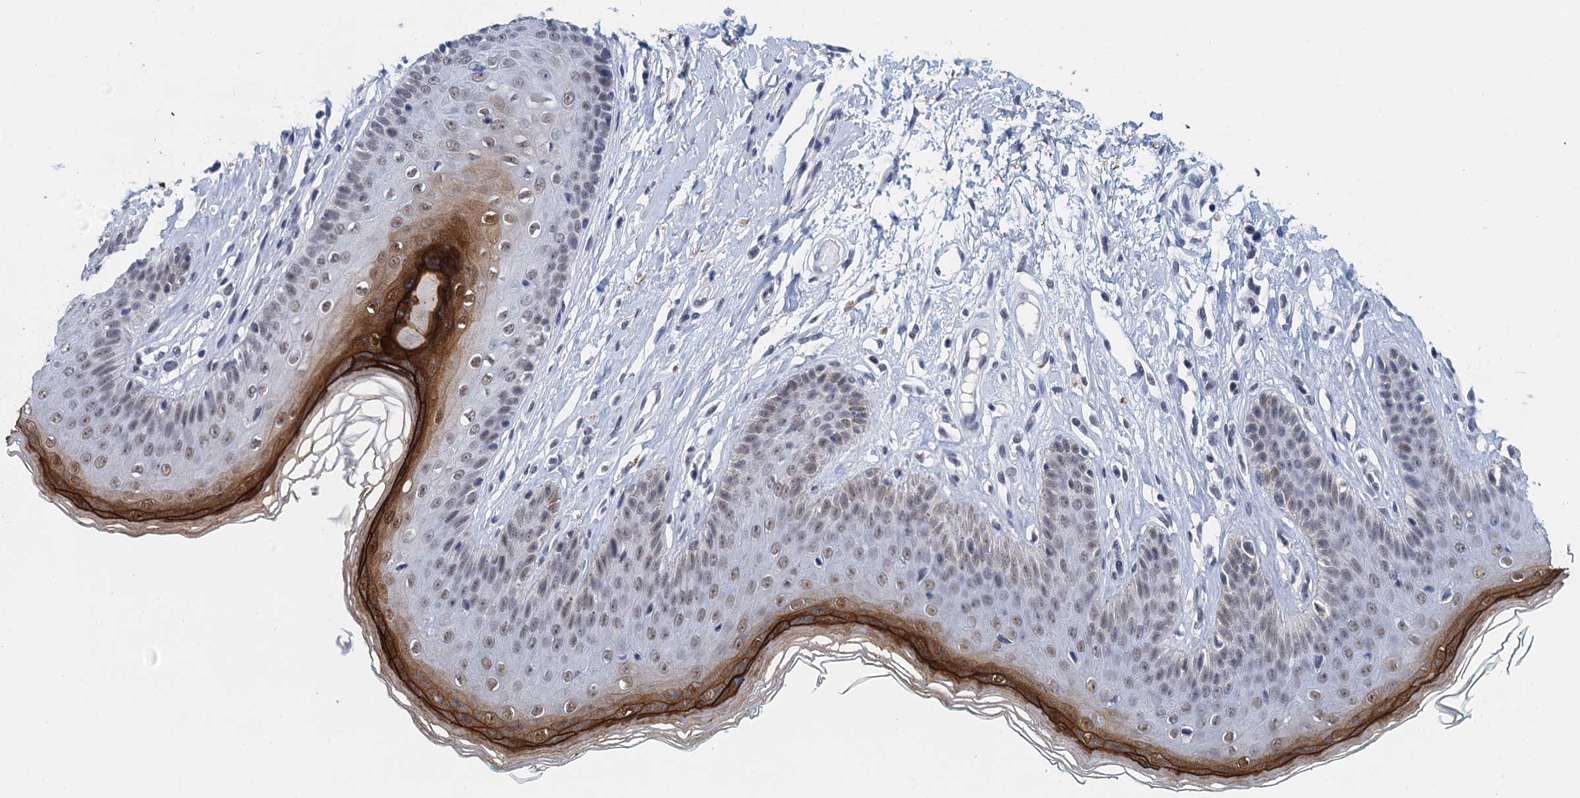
{"staining": {"intensity": "strong", "quantity": "<25%", "location": "cytoplasmic/membranous,nuclear"}, "tissue": "skin", "cell_type": "Epidermal cells", "image_type": "normal", "snomed": [{"axis": "morphology", "description": "Normal tissue, NOS"}, {"axis": "morphology", "description": "Squamous cell carcinoma, NOS"}, {"axis": "topography", "description": "Vulva"}], "caption": "Human skin stained for a protein (brown) shows strong cytoplasmic/membranous,nuclear positive staining in about <25% of epidermal cells.", "gene": "EPS8L1", "patient": {"sex": "female", "age": 85}}